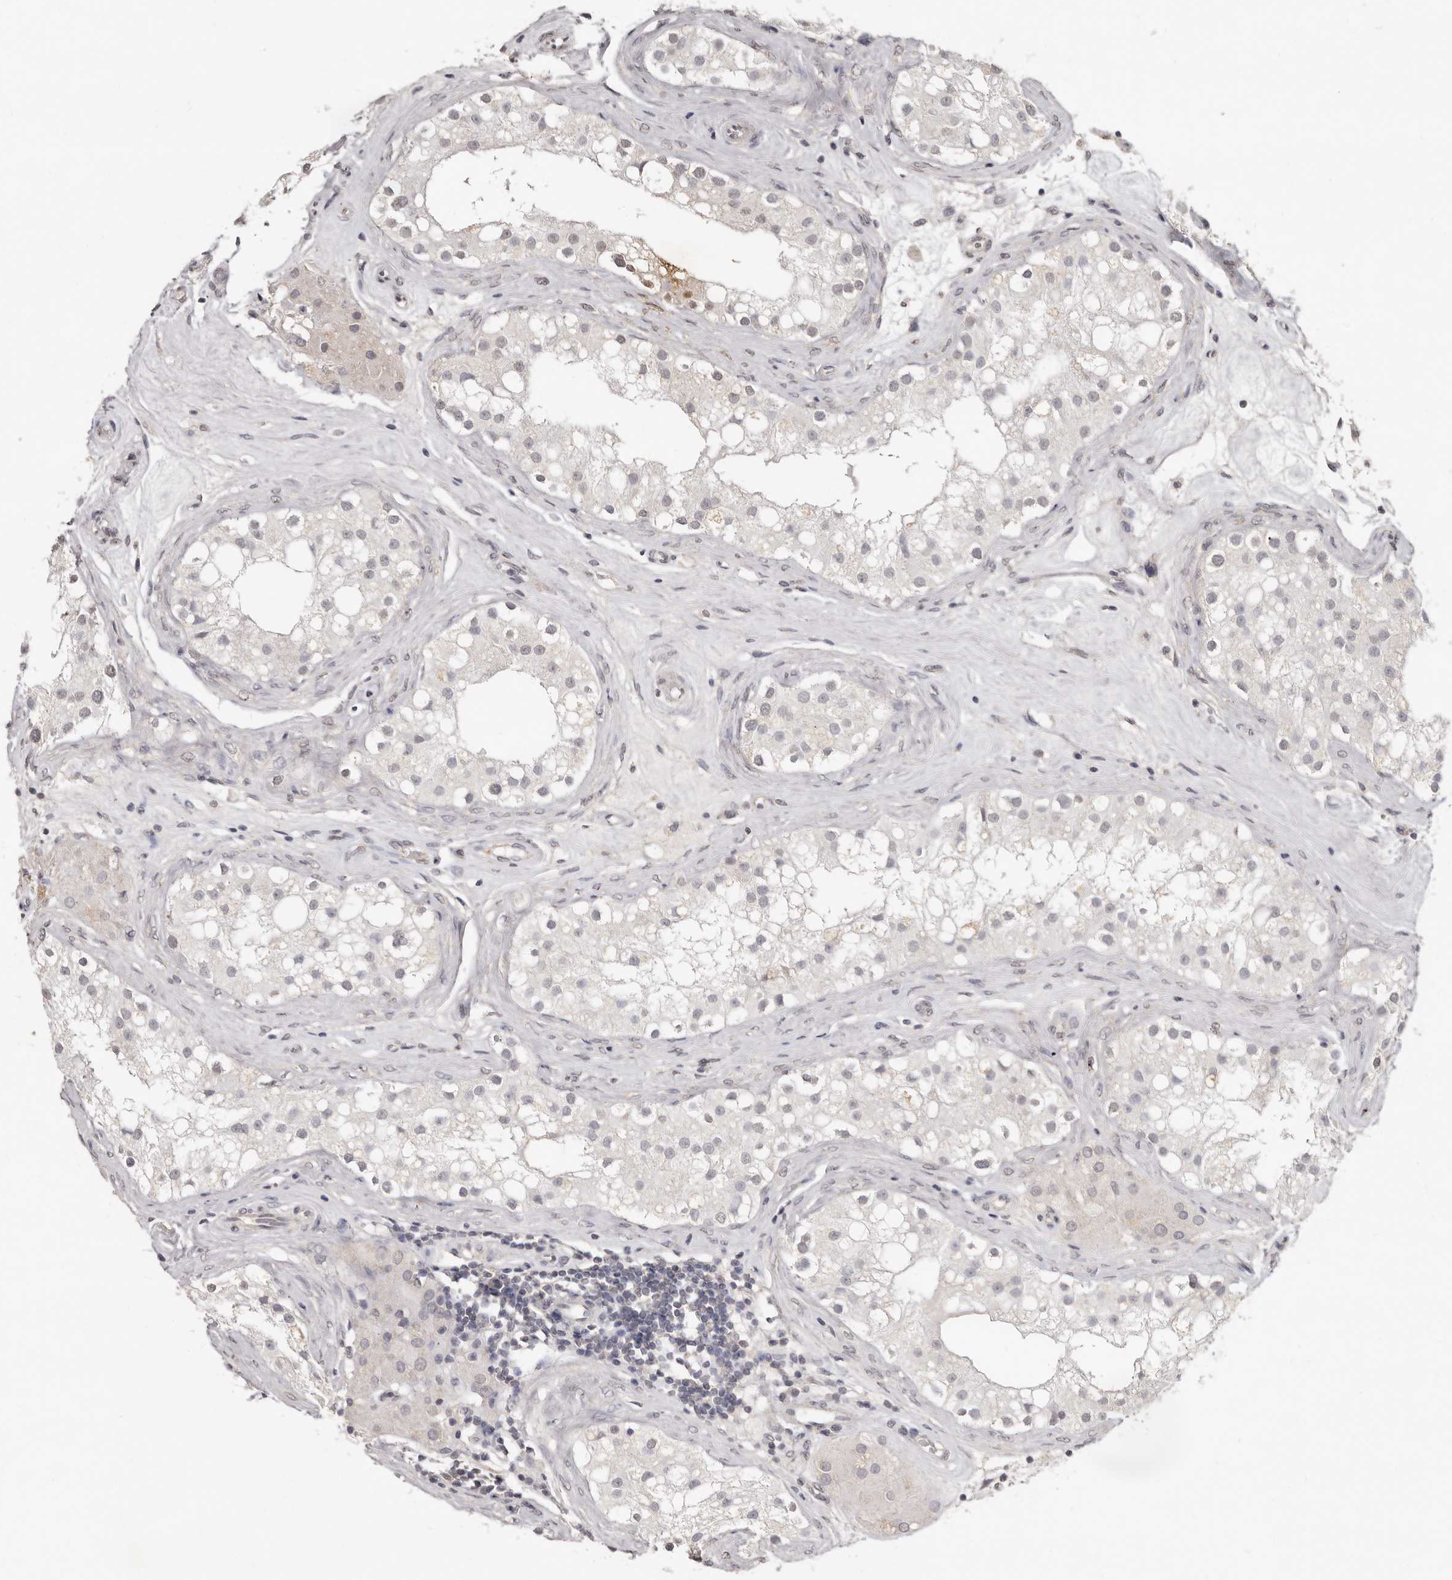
{"staining": {"intensity": "weak", "quantity": "<25%", "location": "nuclear"}, "tissue": "testis", "cell_type": "Cells in seminiferous ducts", "image_type": "normal", "snomed": [{"axis": "morphology", "description": "Normal tissue, NOS"}, {"axis": "topography", "description": "Testis"}], "caption": "Immunohistochemical staining of benign human testis demonstrates no significant expression in cells in seminiferous ducts. Nuclei are stained in blue.", "gene": "LINGO2", "patient": {"sex": "male", "age": 84}}